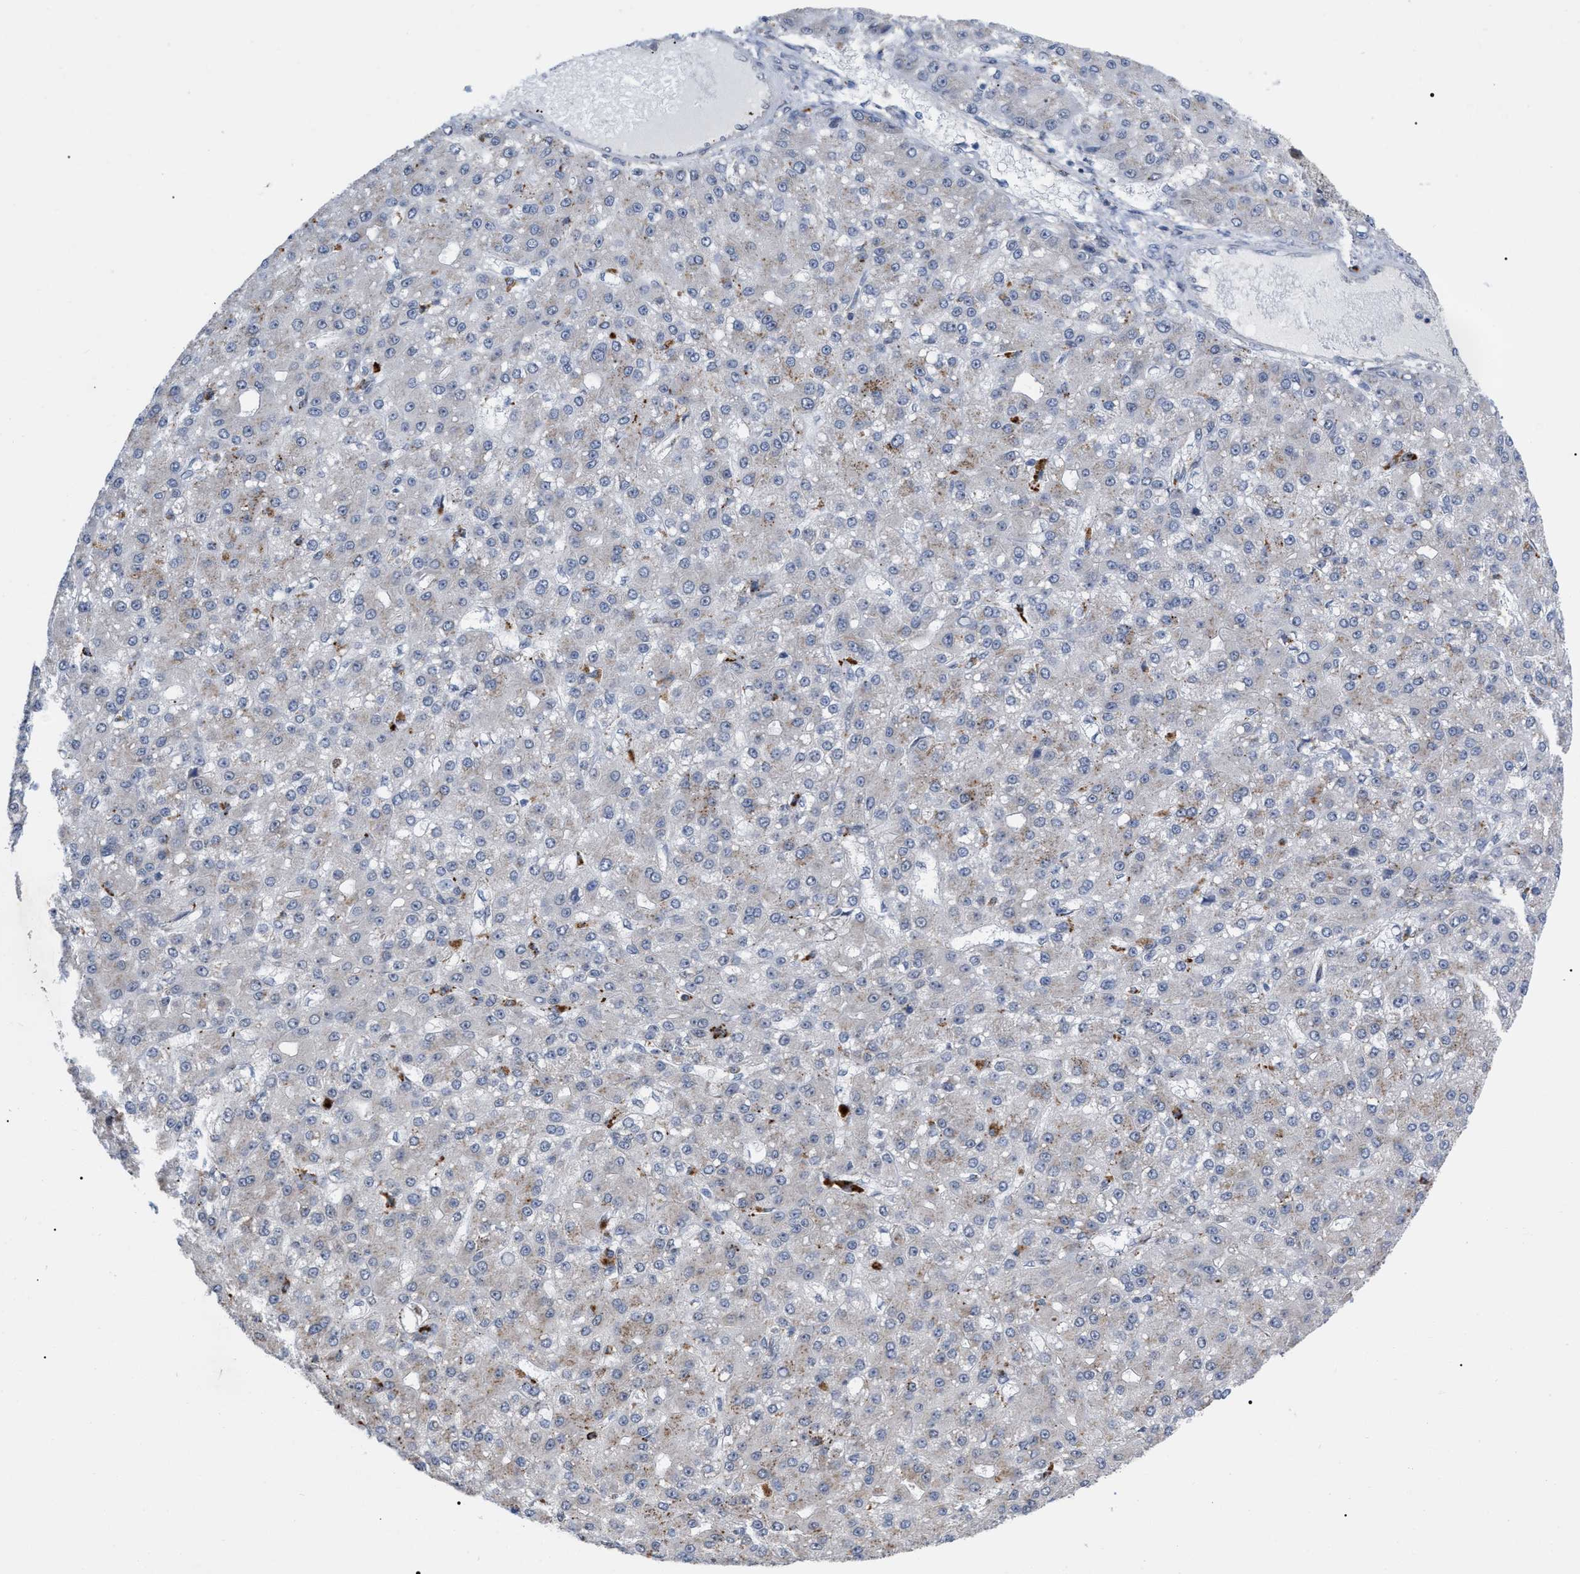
{"staining": {"intensity": "weak", "quantity": "<25%", "location": "cytoplasmic/membranous"}, "tissue": "liver cancer", "cell_type": "Tumor cells", "image_type": "cancer", "snomed": [{"axis": "morphology", "description": "Carcinoma, Hepatocellular, NOS"}, {"axis": "topography", "description": "Liver"}], "caption": "The image demonstrates no staining of tumor cells in liver cancer.", "gene": "UPF1", "patient": {"sex": "male", "age": 67}}